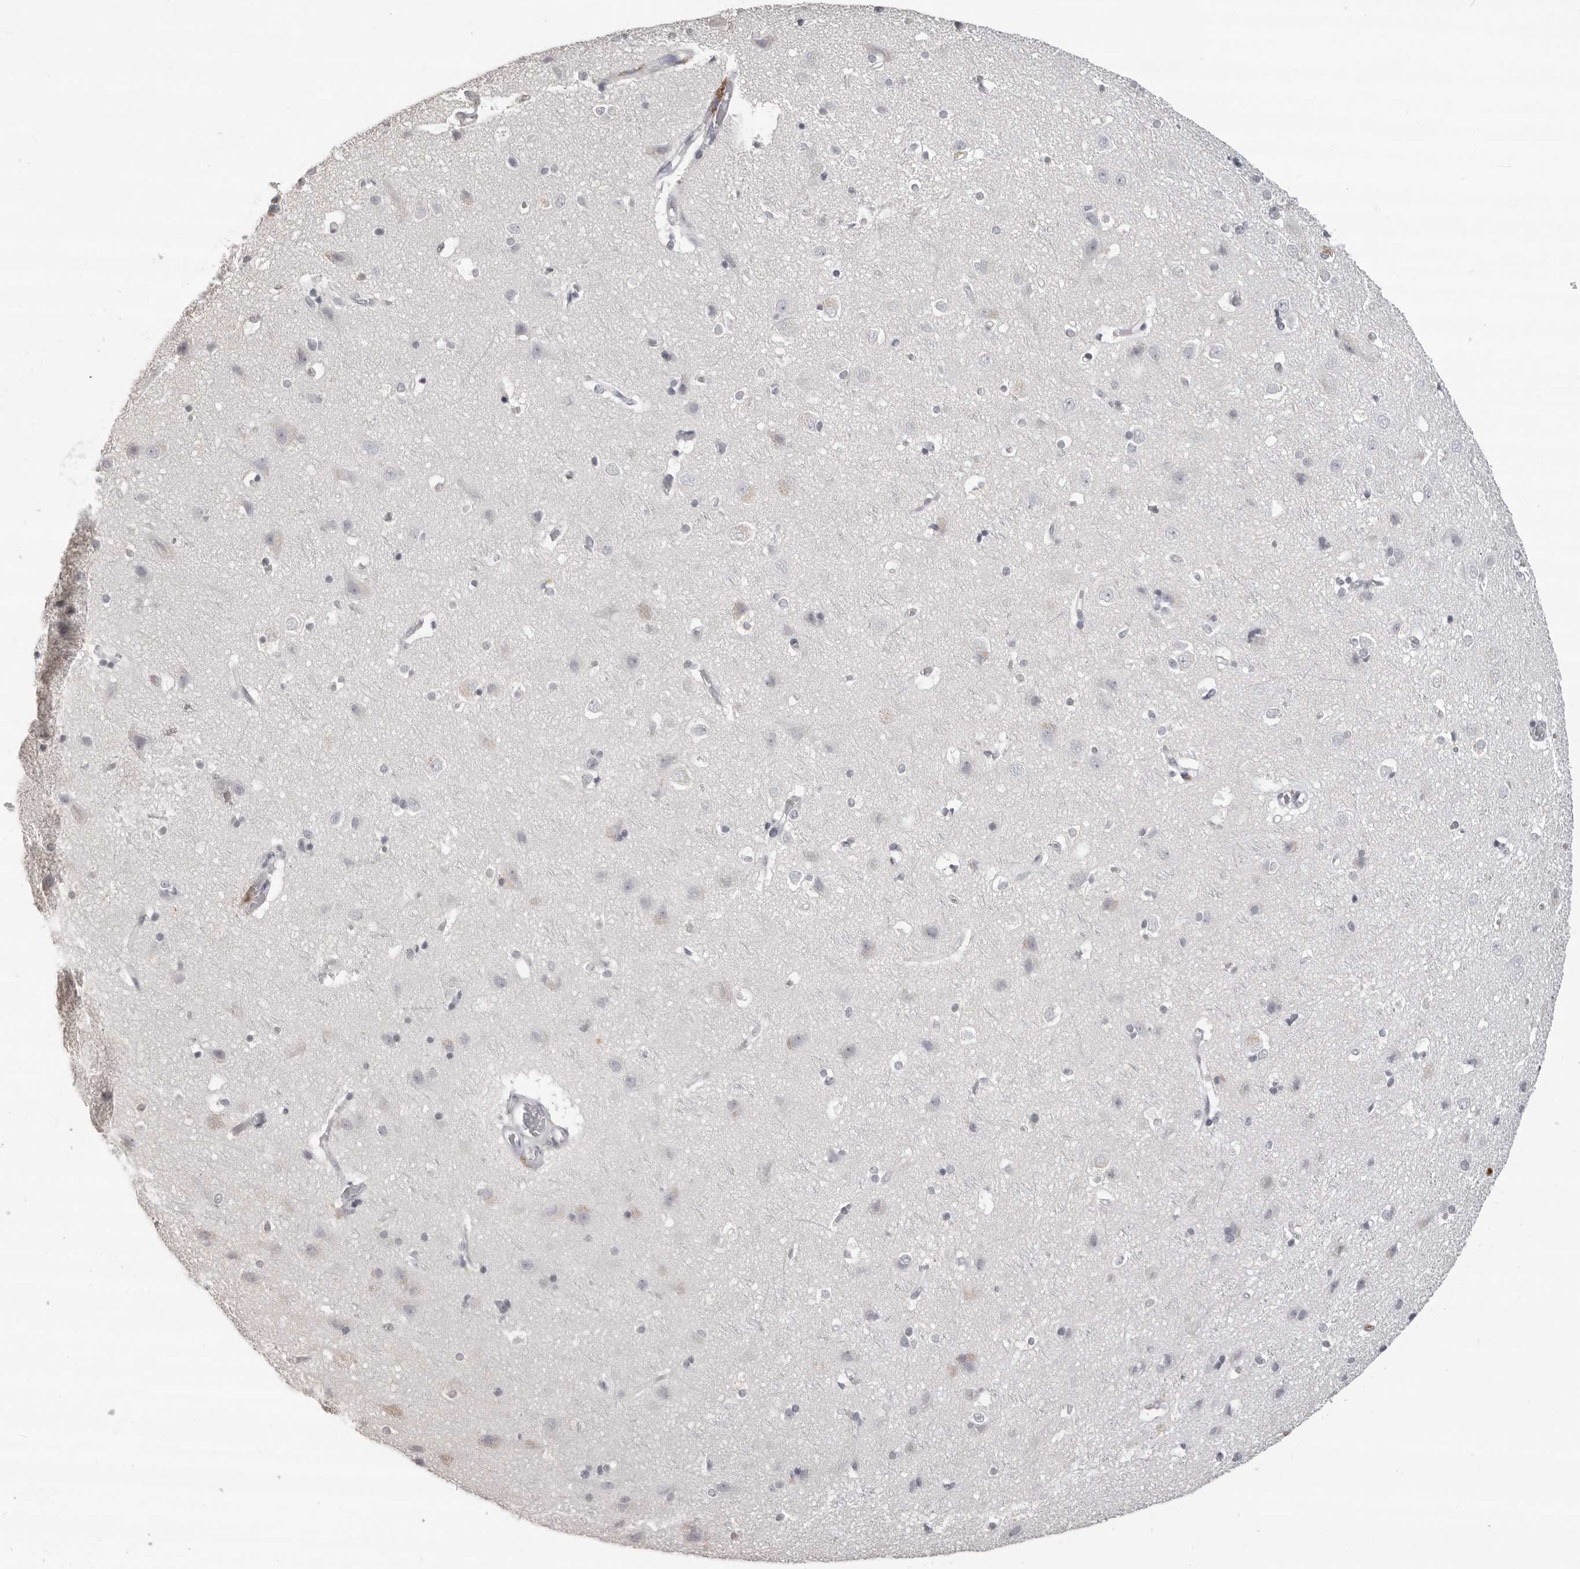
{"staining": {"intensity": "negative", "quantity": "none", "location": "none"}, "tissue": "cerebral cortex", "cell_type": "Endothelial cells", "image_type": "normal", "snomed": [{"axis": "morphology", "description": "Normal tissue, NOS"}, {"axis": "topography", "description": "Cerebral cortex"}], "caption": "Cerebral cortex stained for a protein using IHC displays no staining endothelial cells.", "gene": "IL31", "patient": {"sex": "male", "age": 54}}